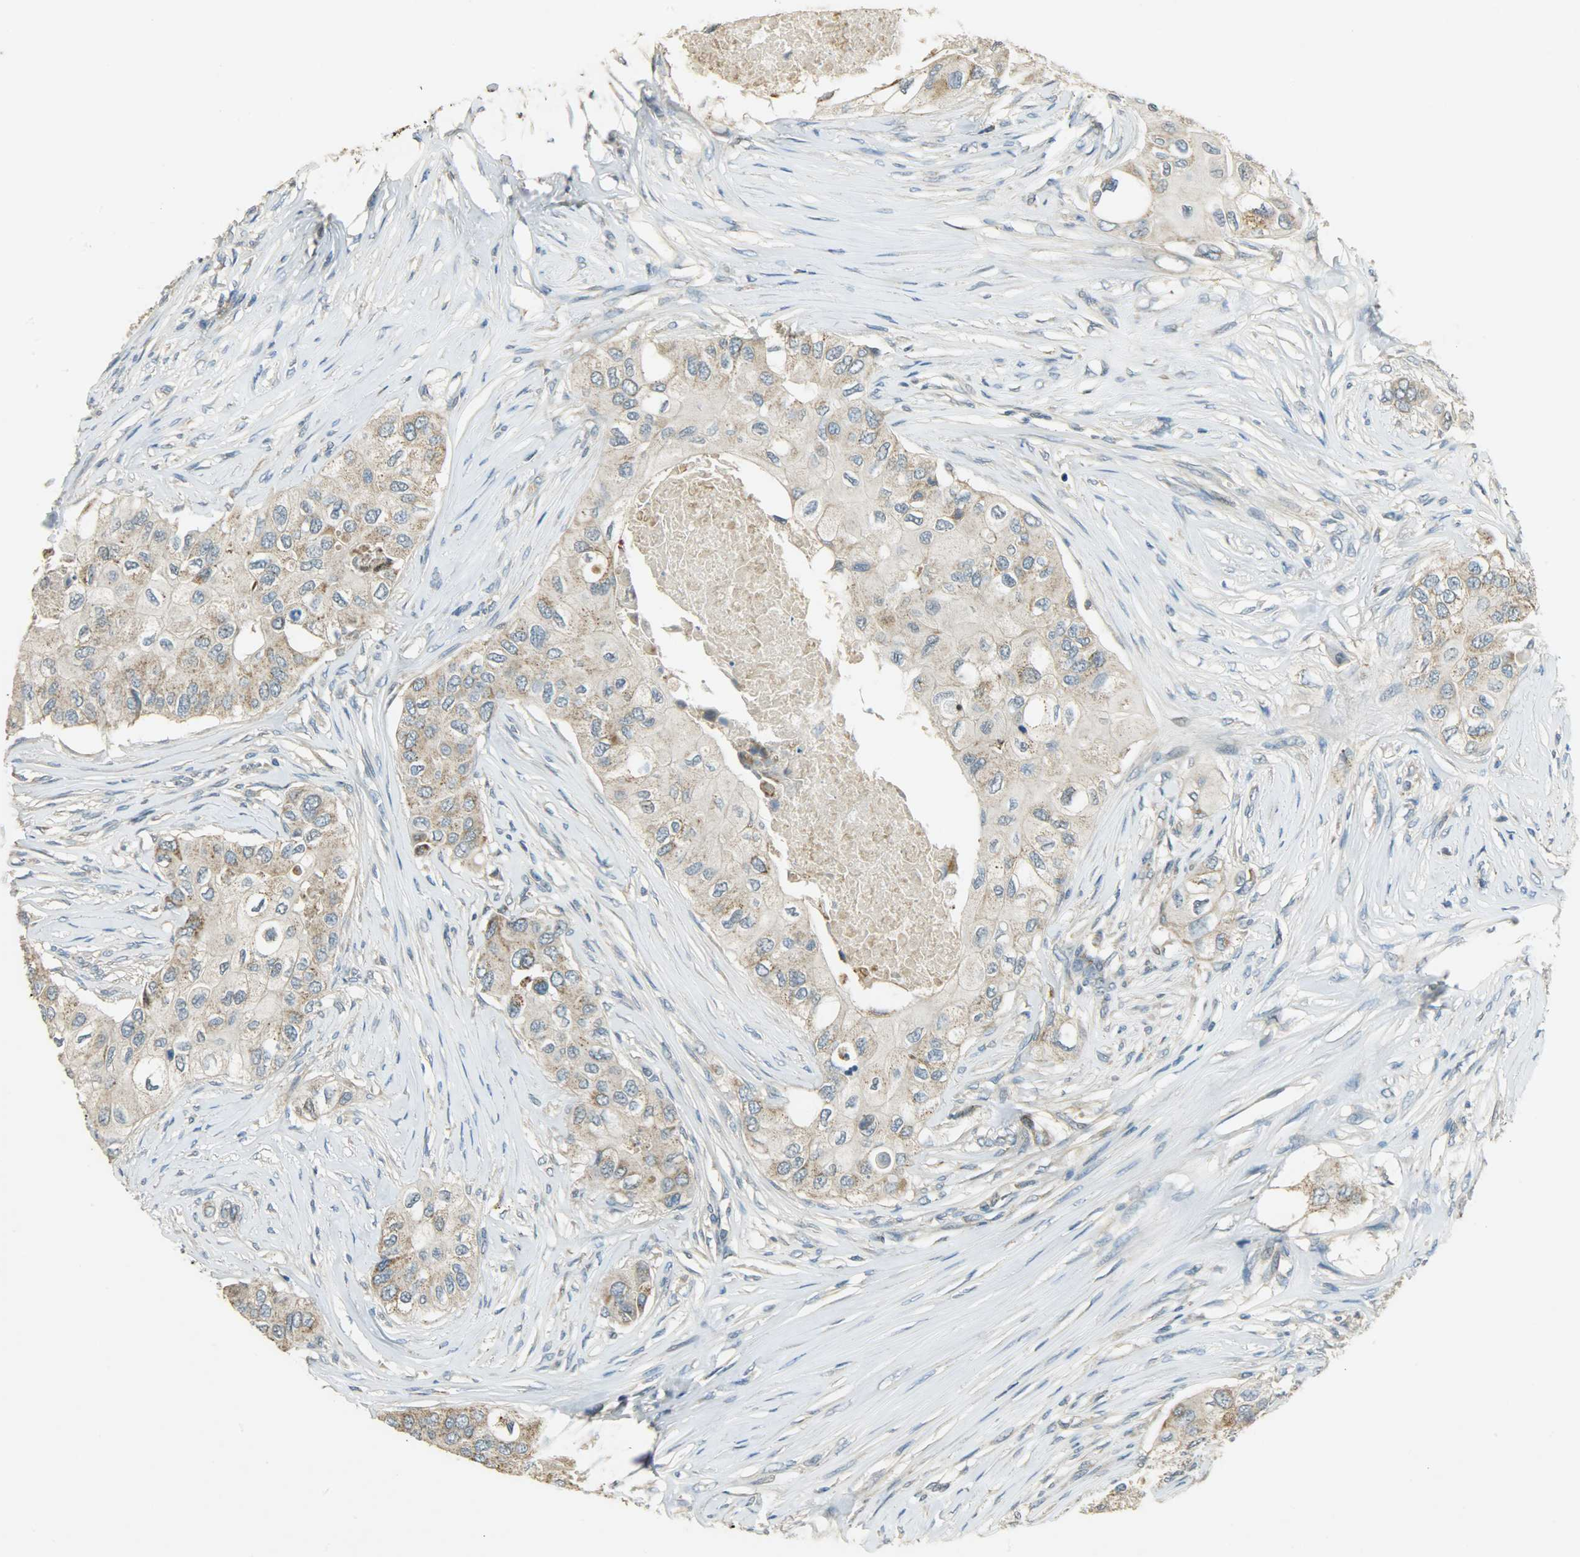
{"staining": {"intensity": "weak", "quantity": ">75%", "location": "cytoplasmic/membranous"}, "tissue": "breast cancer", "cell_type": "Tumor cells", "image_type": "cancer", "snomed": [{"axis": "morphology", "description": "Normal tissue, NOS"}, {"axis": "morphology", "description": "Duct carcinoma"}, {"axis": "topography", "description": "Breast"}], "caption": "Protein expression analysis of human breast intraductal carcinoma reveals weak cytoplasmic/membranous positivity in about >75% of tumor cells. (DAB (3,3'-diaminobenzidine) = brown stain, brightfield microscopy at high magnification).", "gene": "HDHD5", "patient": {"sex": "female", "age": 49}}